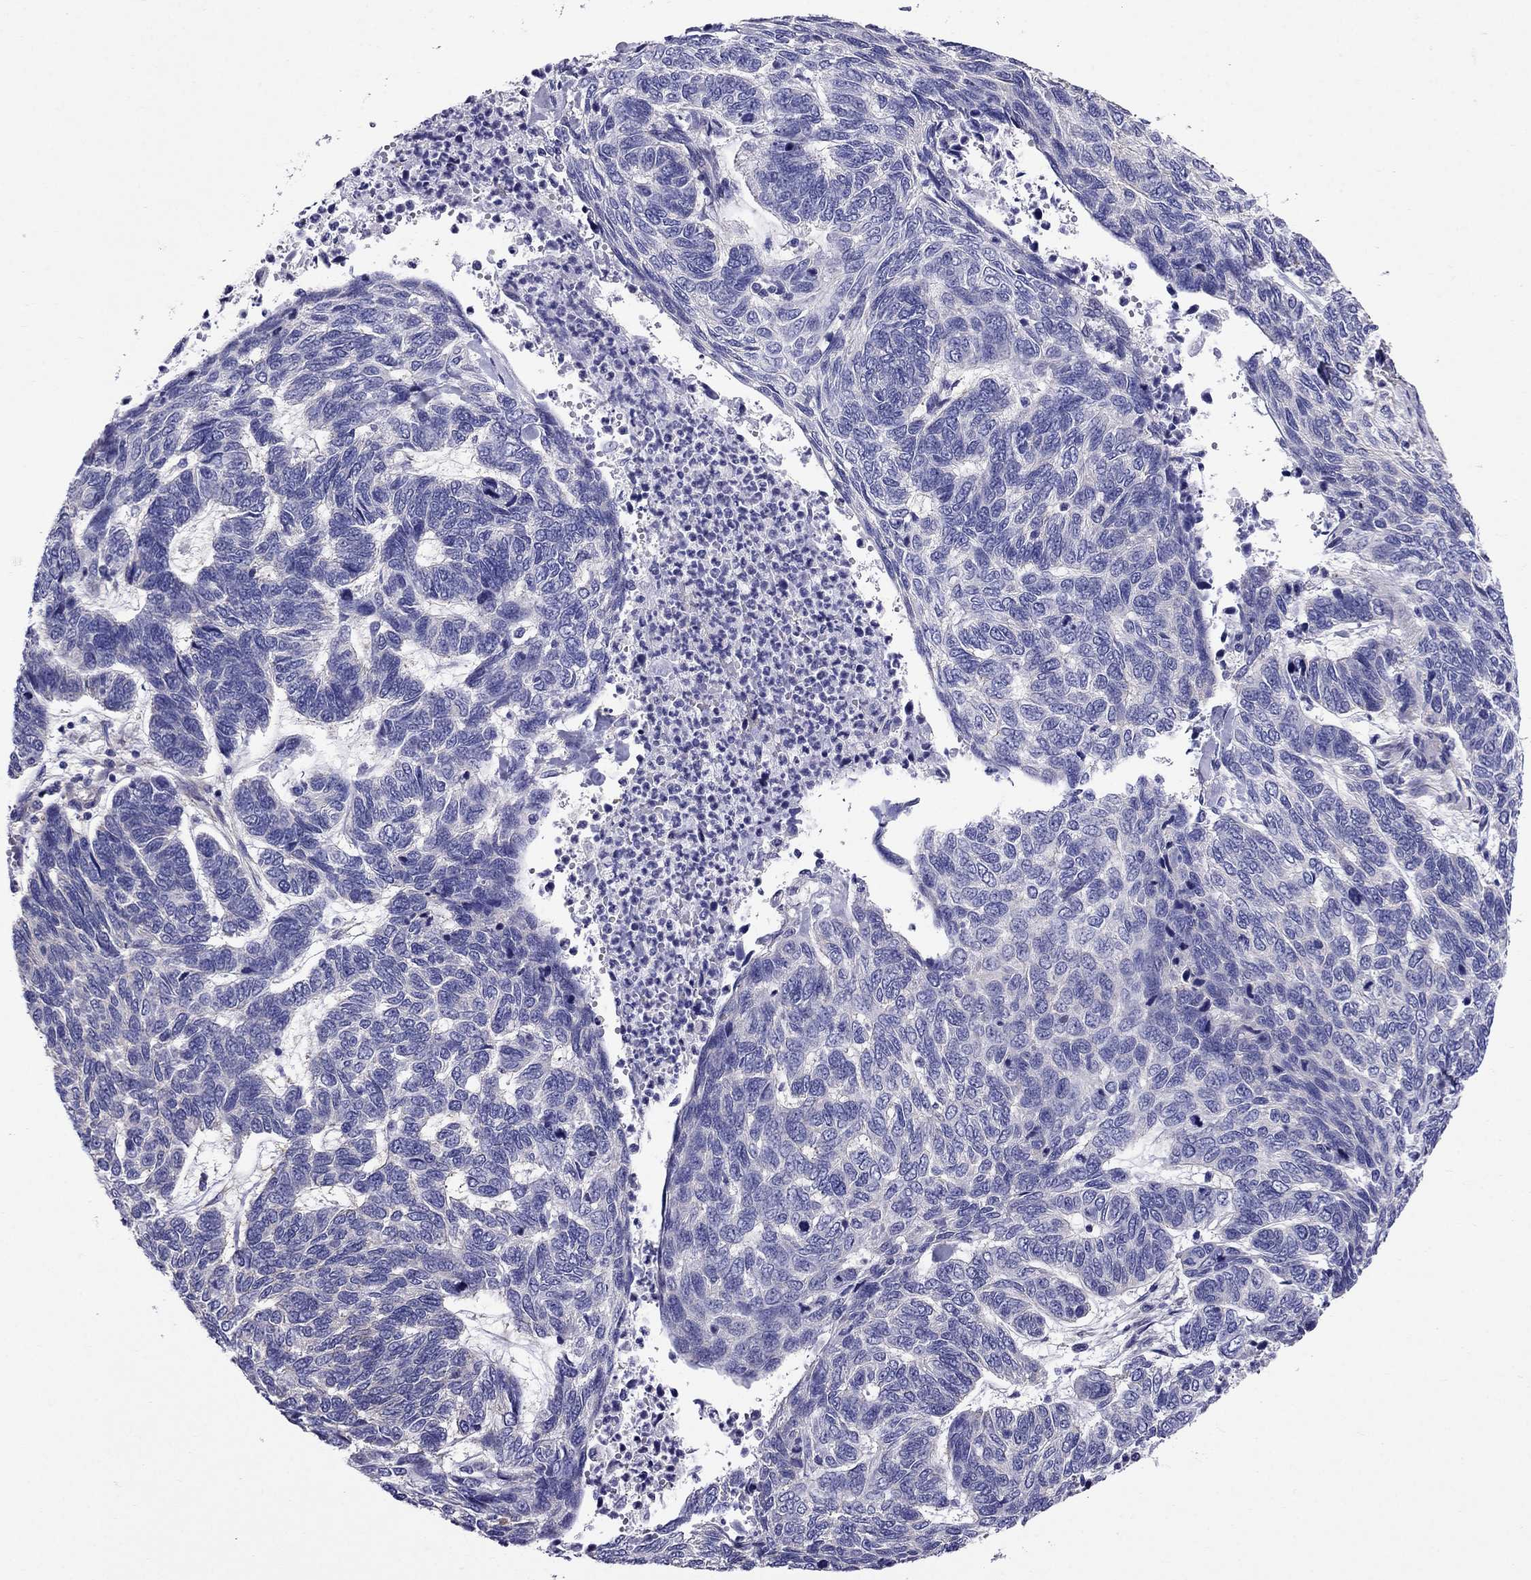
{"staining": {"intensity": "negative", "quantity": "none", "location": "none"}, "tissue": "skin cancer", "cell_type": "Tumor cells", "image_type": "cancer", "snomed": [{"axis": "morphology", "description": "Basal cell carcinoma"}, {"axis": "topography", "description": "Skin"}], "caption": "This is a micrograph of immunohistochemistry (IHC) staining of skin cancer, which shows no expression in tumor cells.", "gene": "GPR50", "patient": {"sex": "female", "age": 65}}